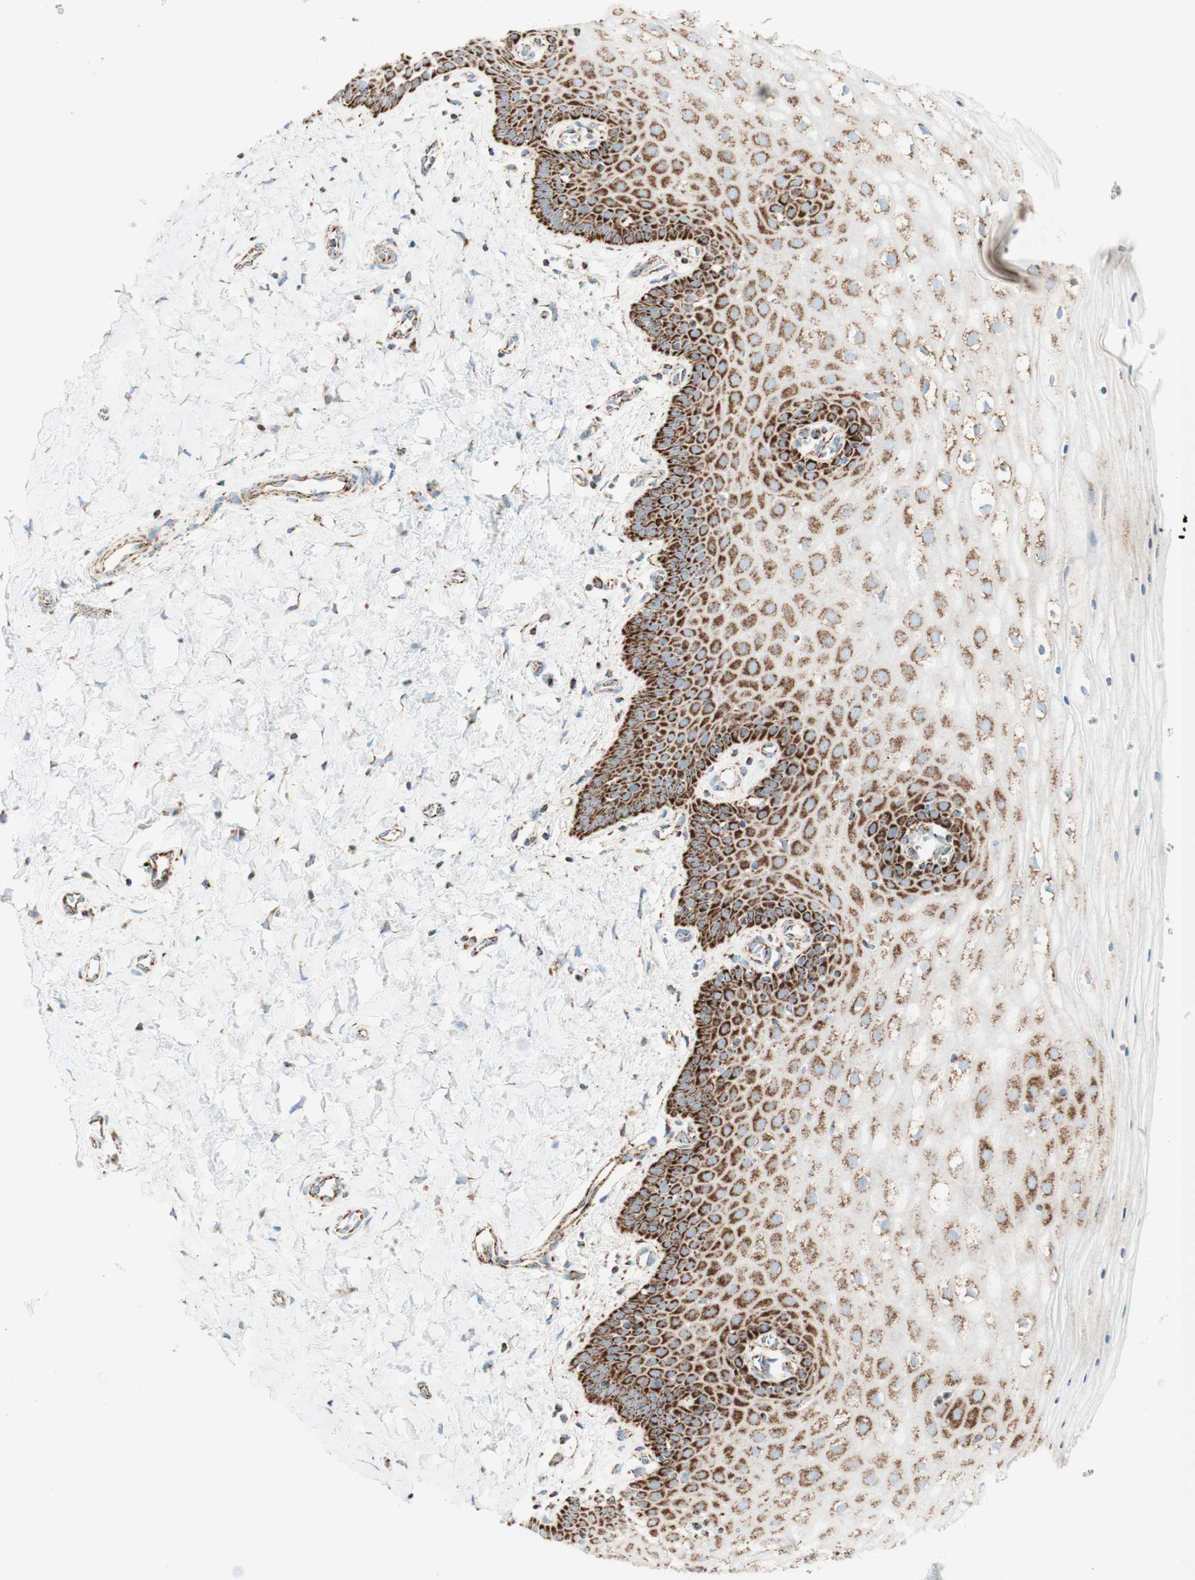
{"staining": {"intensity": "strong", "quantity": ">75%", "location": "cytoplasmic/membranous"}, "tissue": "cervix", "cell_type": "Glandular cells", "image_type": "normal", "snomed": [{"axis": "morphology", "description": "Normal tissue, NOS"}, {"axis": "topography", "description": "Cervix"}], "caption": "DAB immunohistochemical staining of normal cervix shows strong cytoplasmic/membranous protein positivity in approximately >75% of glandular cells. The protein is shown in brown color, while the nuclei are stained blue.", "gene": "TOMM20", "patient": {"sex": "female", "age": 55}}